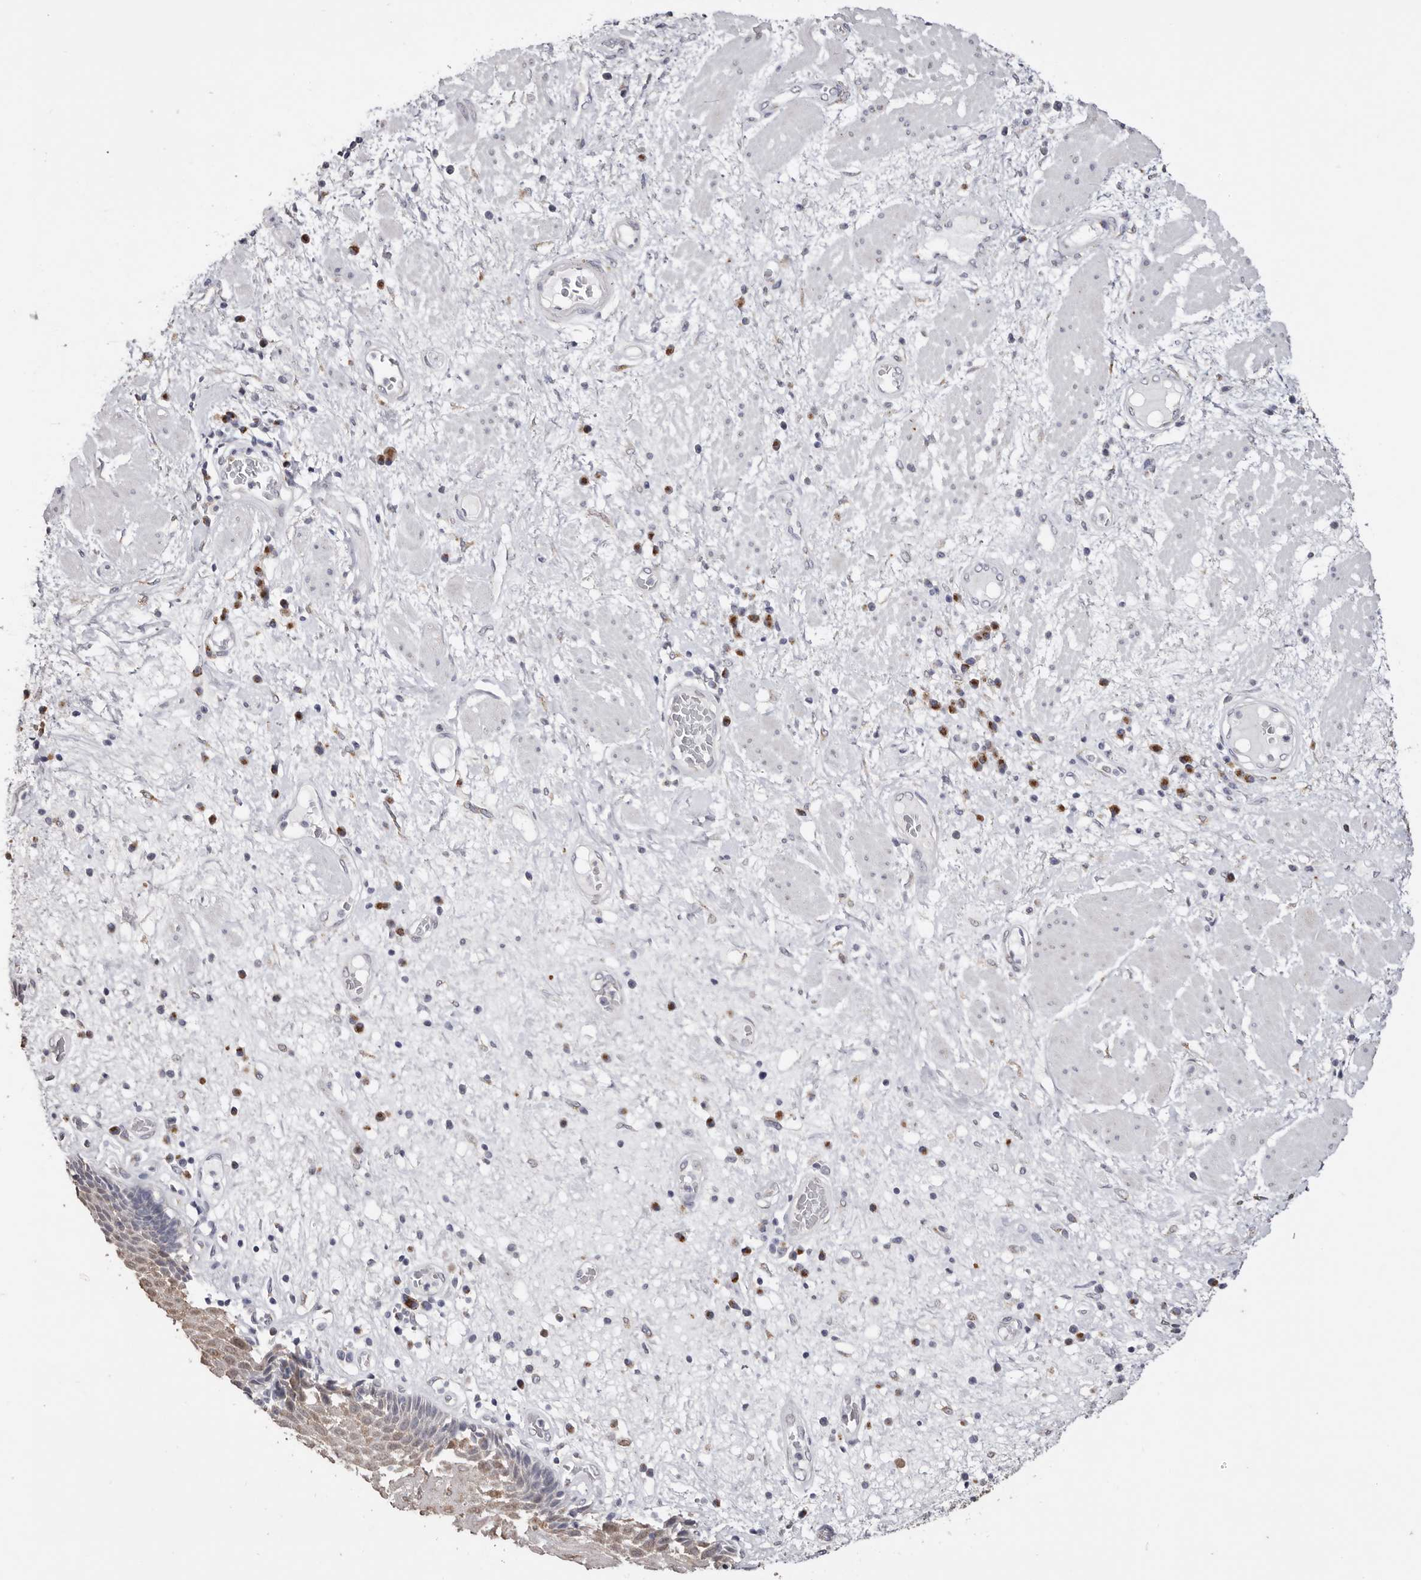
{"staining": {"intensity": "moderate", "quantity": "<25%", "location": "cytoplasmic/membranous"}, "tissue": "esophagus", "cell_type": "Squamous epithelial cells", "image_type": "normal", "snomed": [{"axis": "morphology", "description": "Normal tissue, NOS"}, {"axis": "morphology", "description": "Adenocarcinoma, NOS"}, {"axis": "topography", "description": "Esophagus"}], "caption": "IHC of unremarkable esophagus reveals low levels of moderate cytoplasmic/membranous positivity in about <25% of squamous epithelial cells.", "gene": "LGALS7B", "patient": {"sex": "male", "age": 62}}